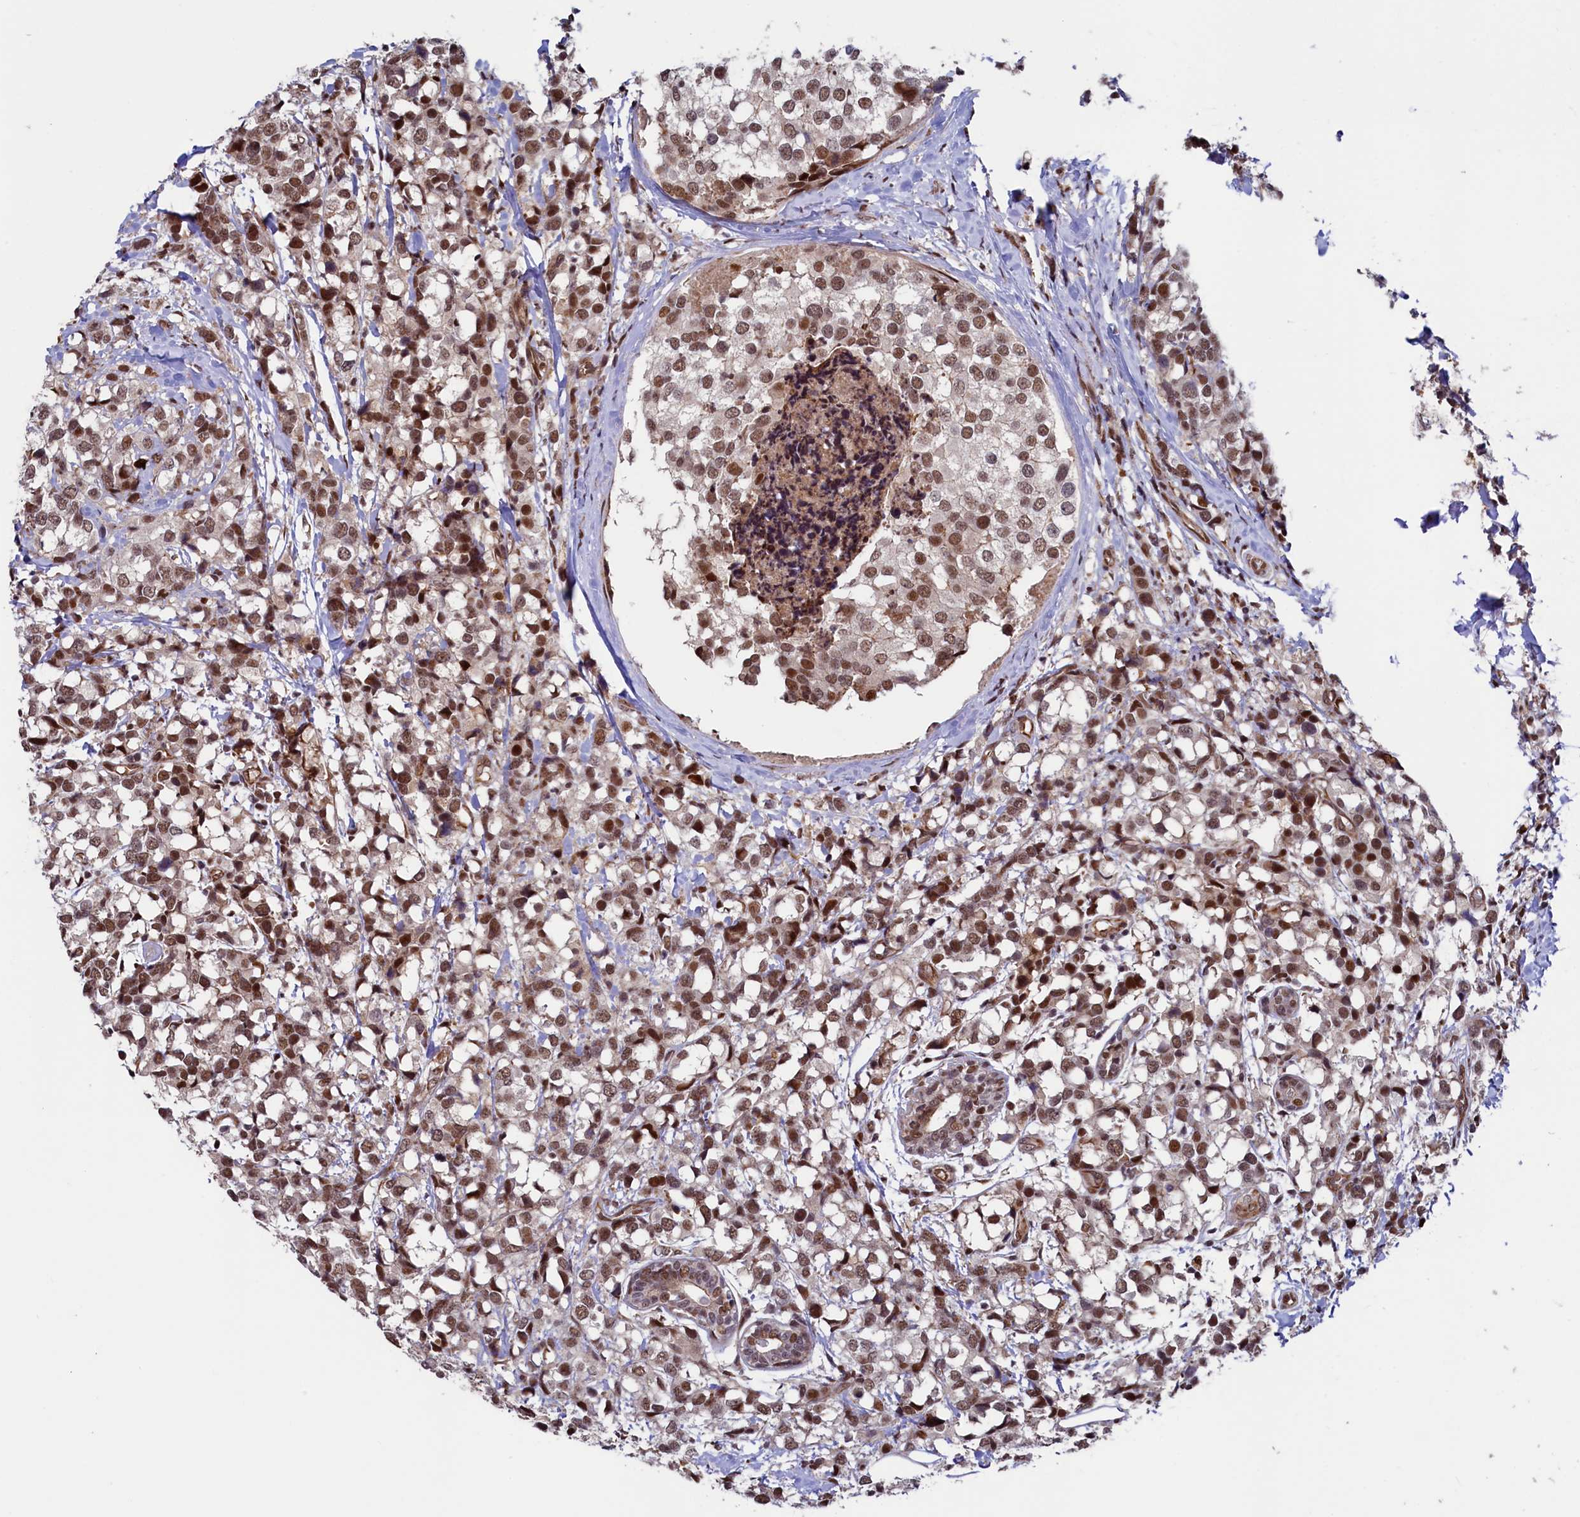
{"staining": {"intensity": "moderate", "quantity": ">75%", "location": "nuclear"}, "tissue": "breast cancer", "cell_type": "Tumor cells", "image_type": "cancer", "snomed": [{"axis": "morphology", "description": "Lobular carcinoma"}, {"axis": "topography", "description": "Breast"}], "caption": "Protein analysis of breast lobular carcinoma tissue shows moderate nuclear staining in approximately >75% of tumor cells. Using DAB (3,3'-diaminobenzidine) (brown) and hematoxylin (blue) stains, captured at high magnification using brightfield microscopy.", "gene": "LEO1", "patient": {"sex": "female", "age": 59}}